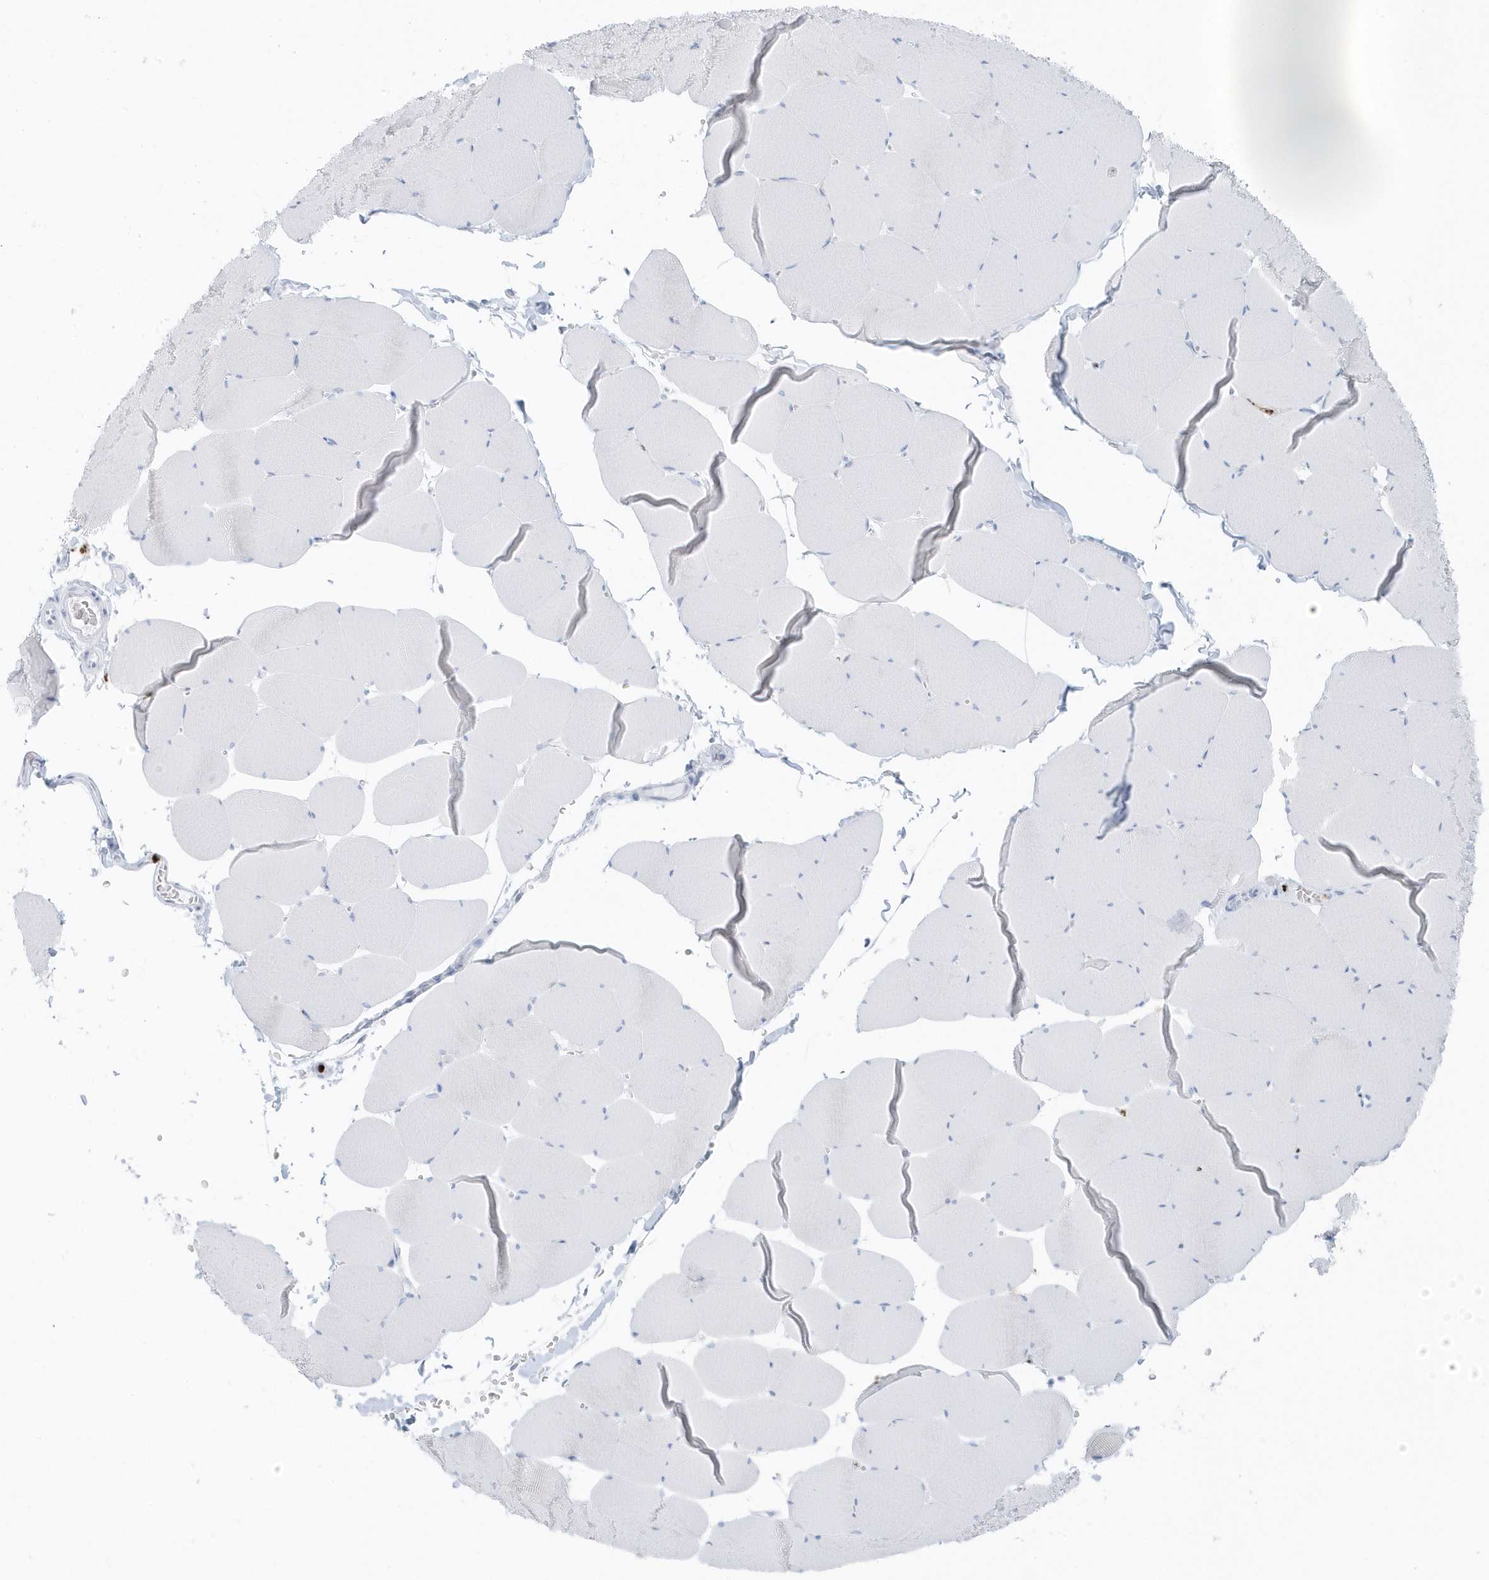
{"staining": {"intensity": "negative", "quantity": "none", "location": "none"}, "tissue": "skeletal muscle", "cell_type": "Myocytes", "image_type": "normal", "snomed": [{"axis": "morphology", "description": "Normal tissue, NOS"}, {"axis": "topography", "description": "Skeletal muscle"}, {"axis": "topography", "description": "Head-Neck"}], "caption": "DAB (3,3'-diaminobenzidine) immunohistochemical staining of normal human skeletal muscle displays no significant expression in myocytes.", "gene": "SMIM34", "patient": {"sex": "male", "age": 66}}